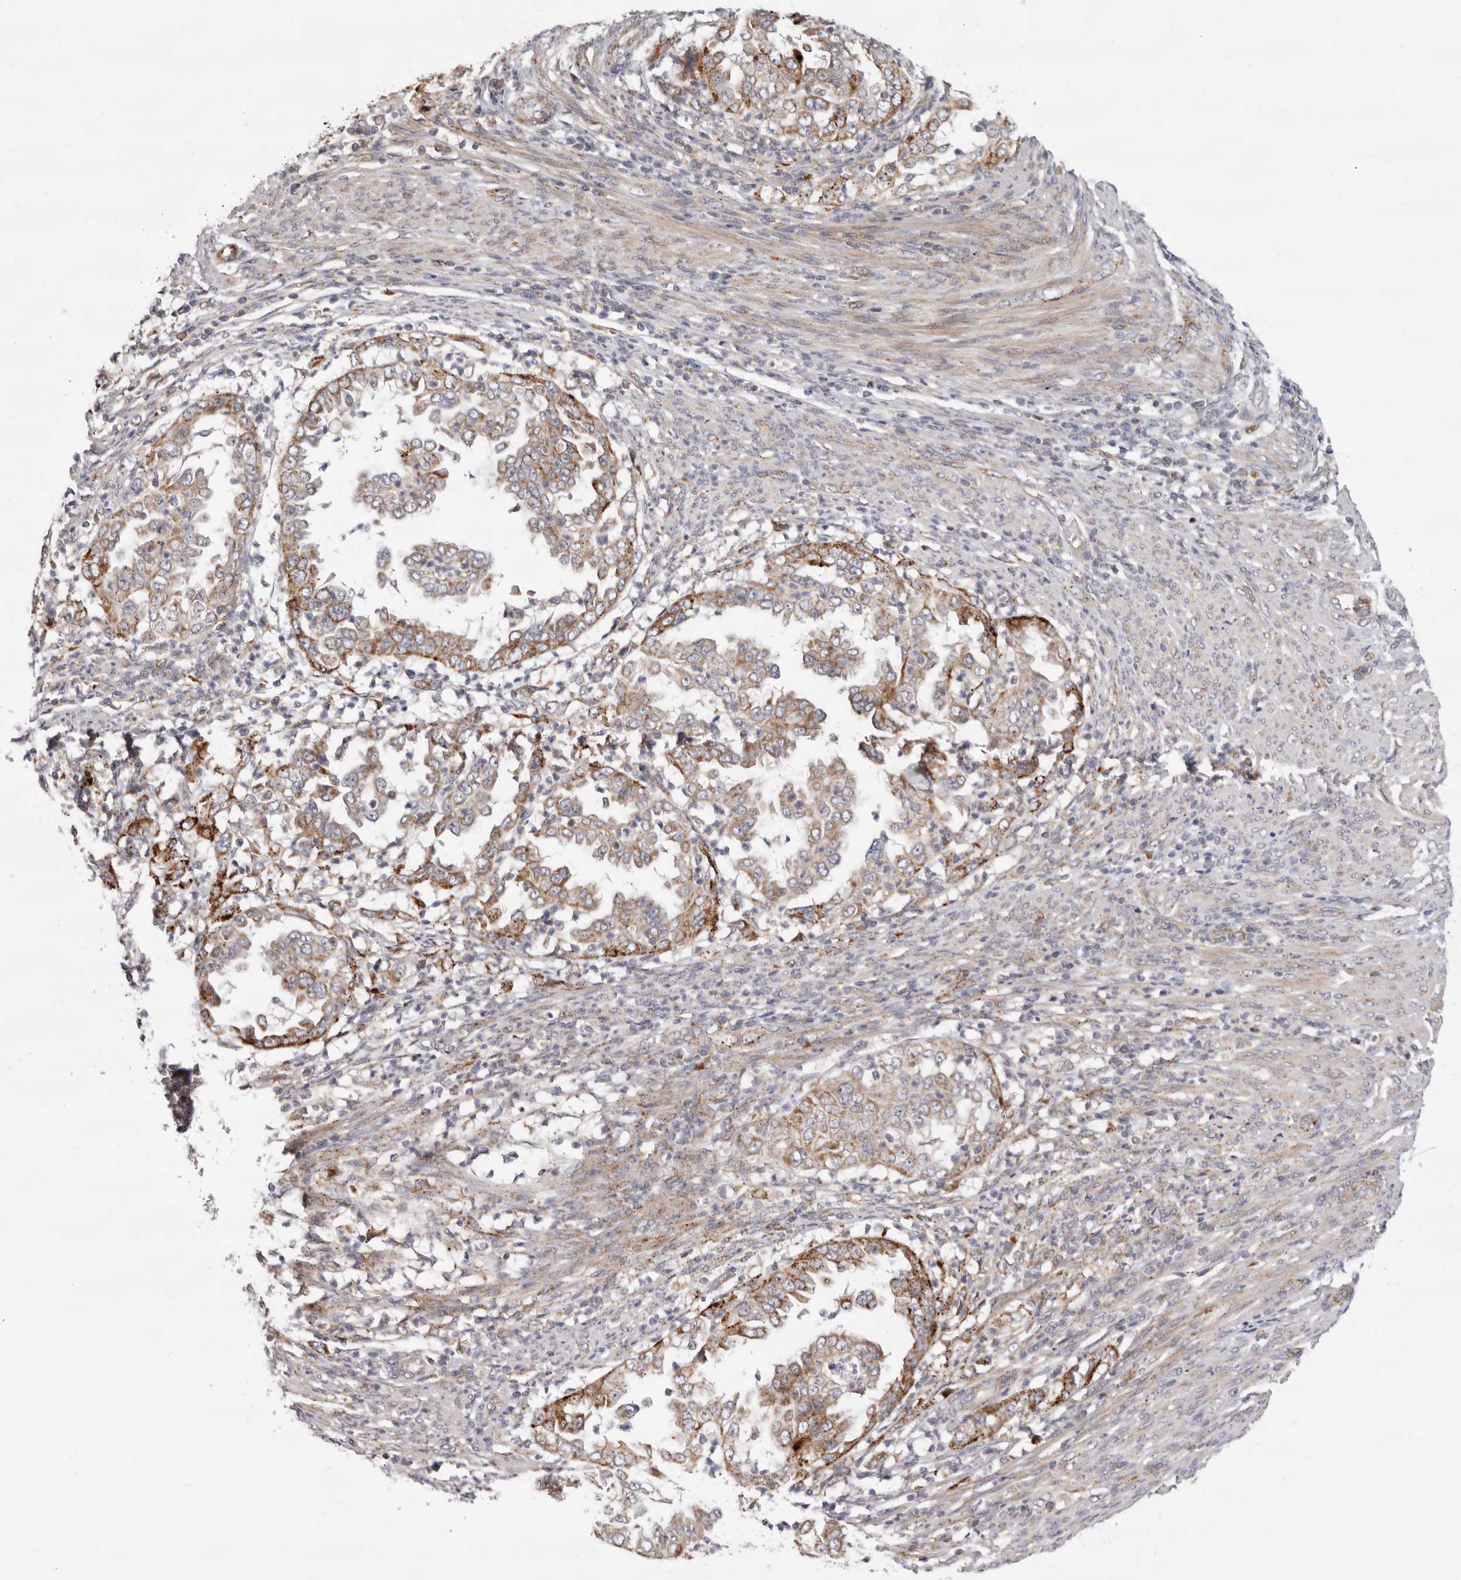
{"staining": {"intensity": "moderate", "quantity": "25%-75%", "location": "cytoplasmic/membranous"}, "tissue": "endometrial cancer", "cell_type": "Tumor cells", "image_type": "cancer", "snomed": [{"axis": "morphology", "description": "Adenocarcinoma, NOS"}, {"axis": "topography", "description": "Endometrium"}], "caption": "Protein expression analysis of endometrial cancer (adenocarcinoma) demonstrates moderate cytoplasmic/membranous staining in approximately 25%-75% of tumor cells.", "gene": "TOR3A", "patient": {"sex": "female", "age": 85}}